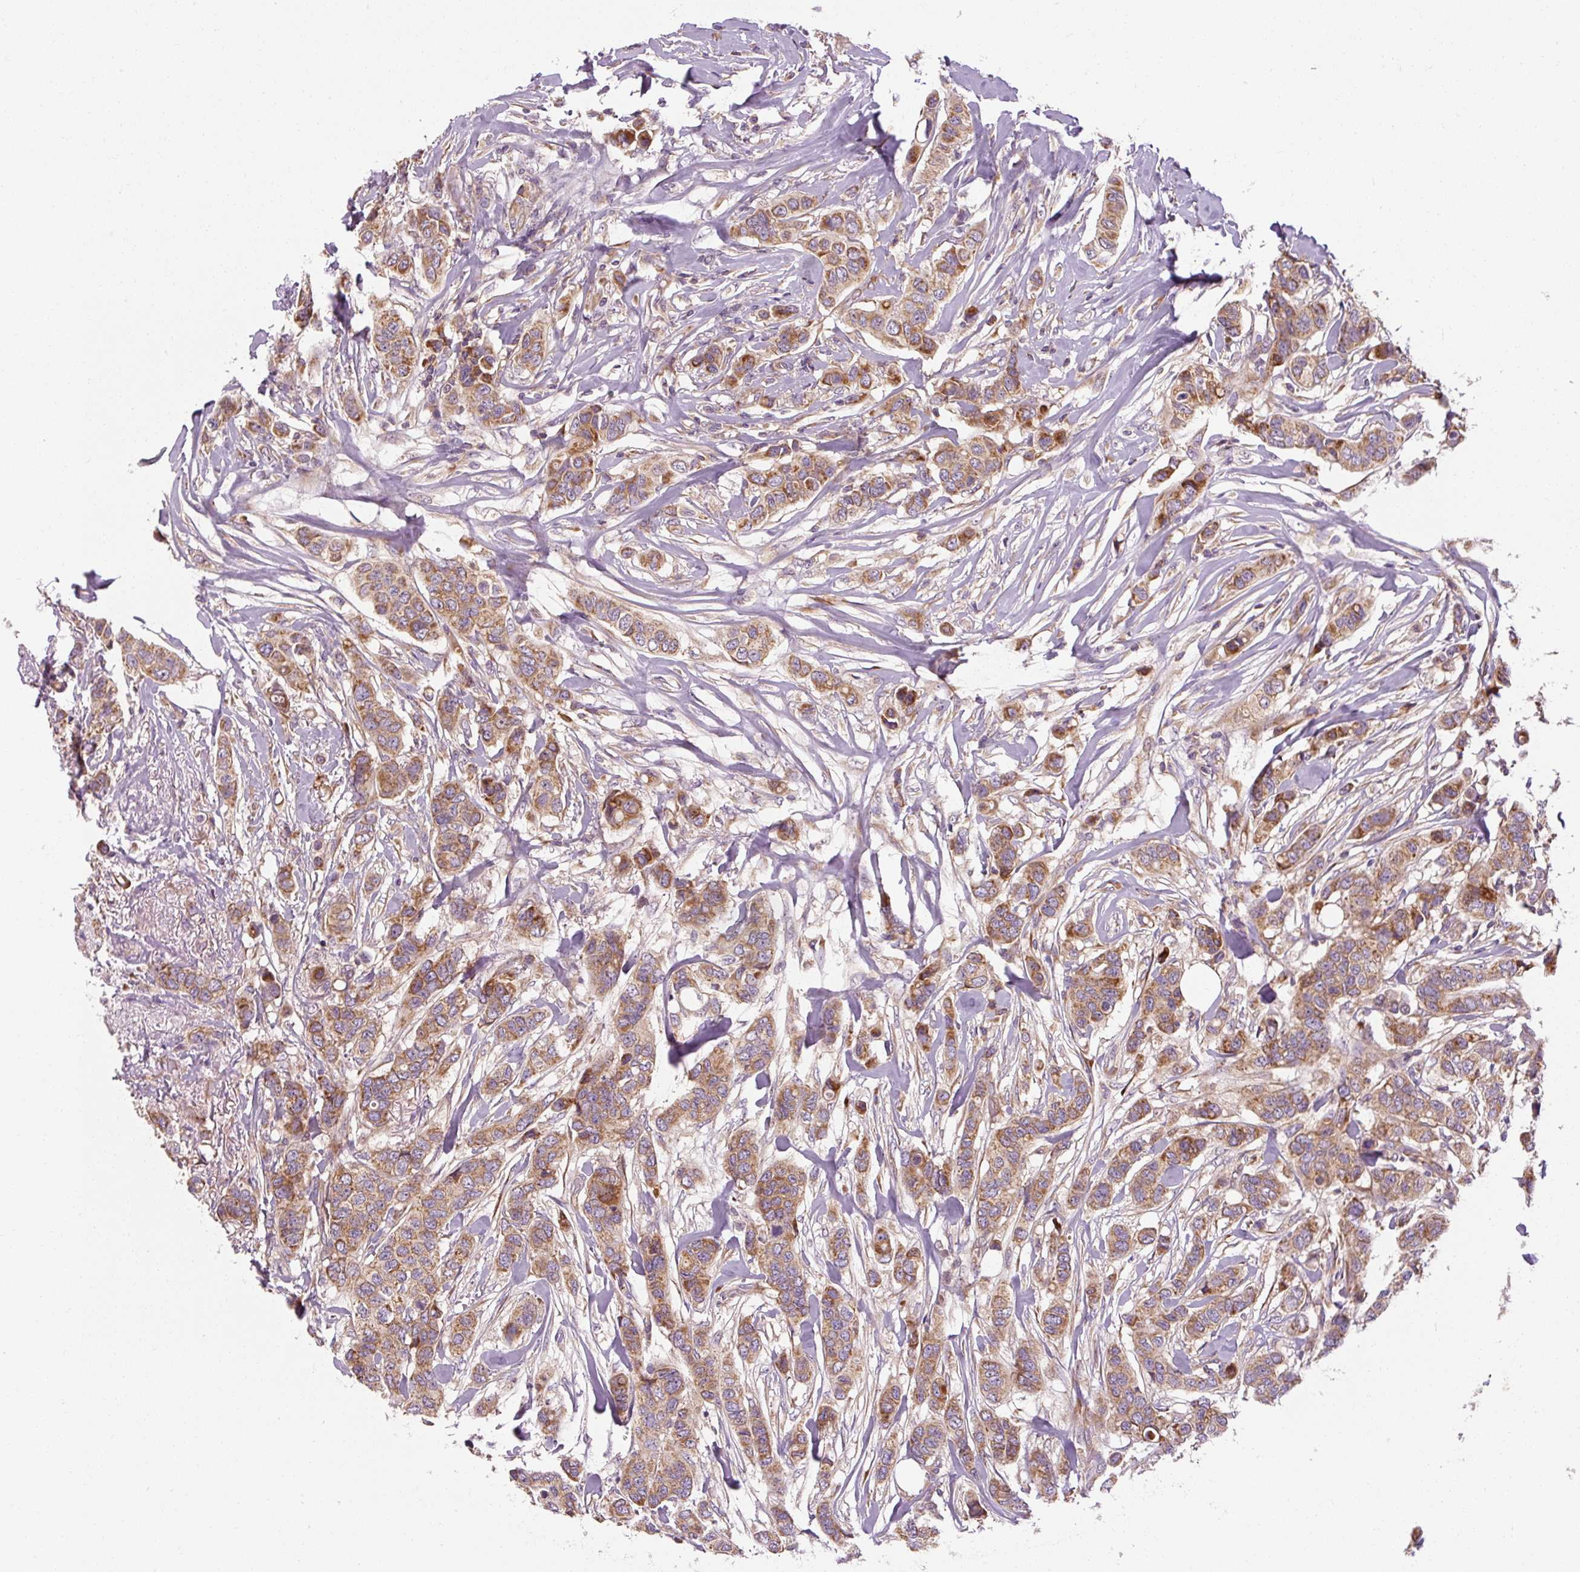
{"staining": {"intensity": "moderate", "quantity": ">75%", "location": "cytoplasmic/membranous"}, "tissue": "breast cancer", "cell_type": "Tumor cells", "image_type": "cancer", "snomed": [{"axis": "morphology", "description": "Lobular carcinoma"}, {"axis": "topography", "description": "Breast"}], "caption": "An immunohistochemistry (IHC) image of tumor tissue is shown. Protein staining in brown shows moderate cytoplasmic/membranous positivity in breast lobular carcinoma within tumor cells. The staining was performed using DAB, with brown indicating positive protein expression. Nuclei are stained blue with hematoxylin.", "gene": "PRSS48", "patient": {"sex": "female", "age": 51}}